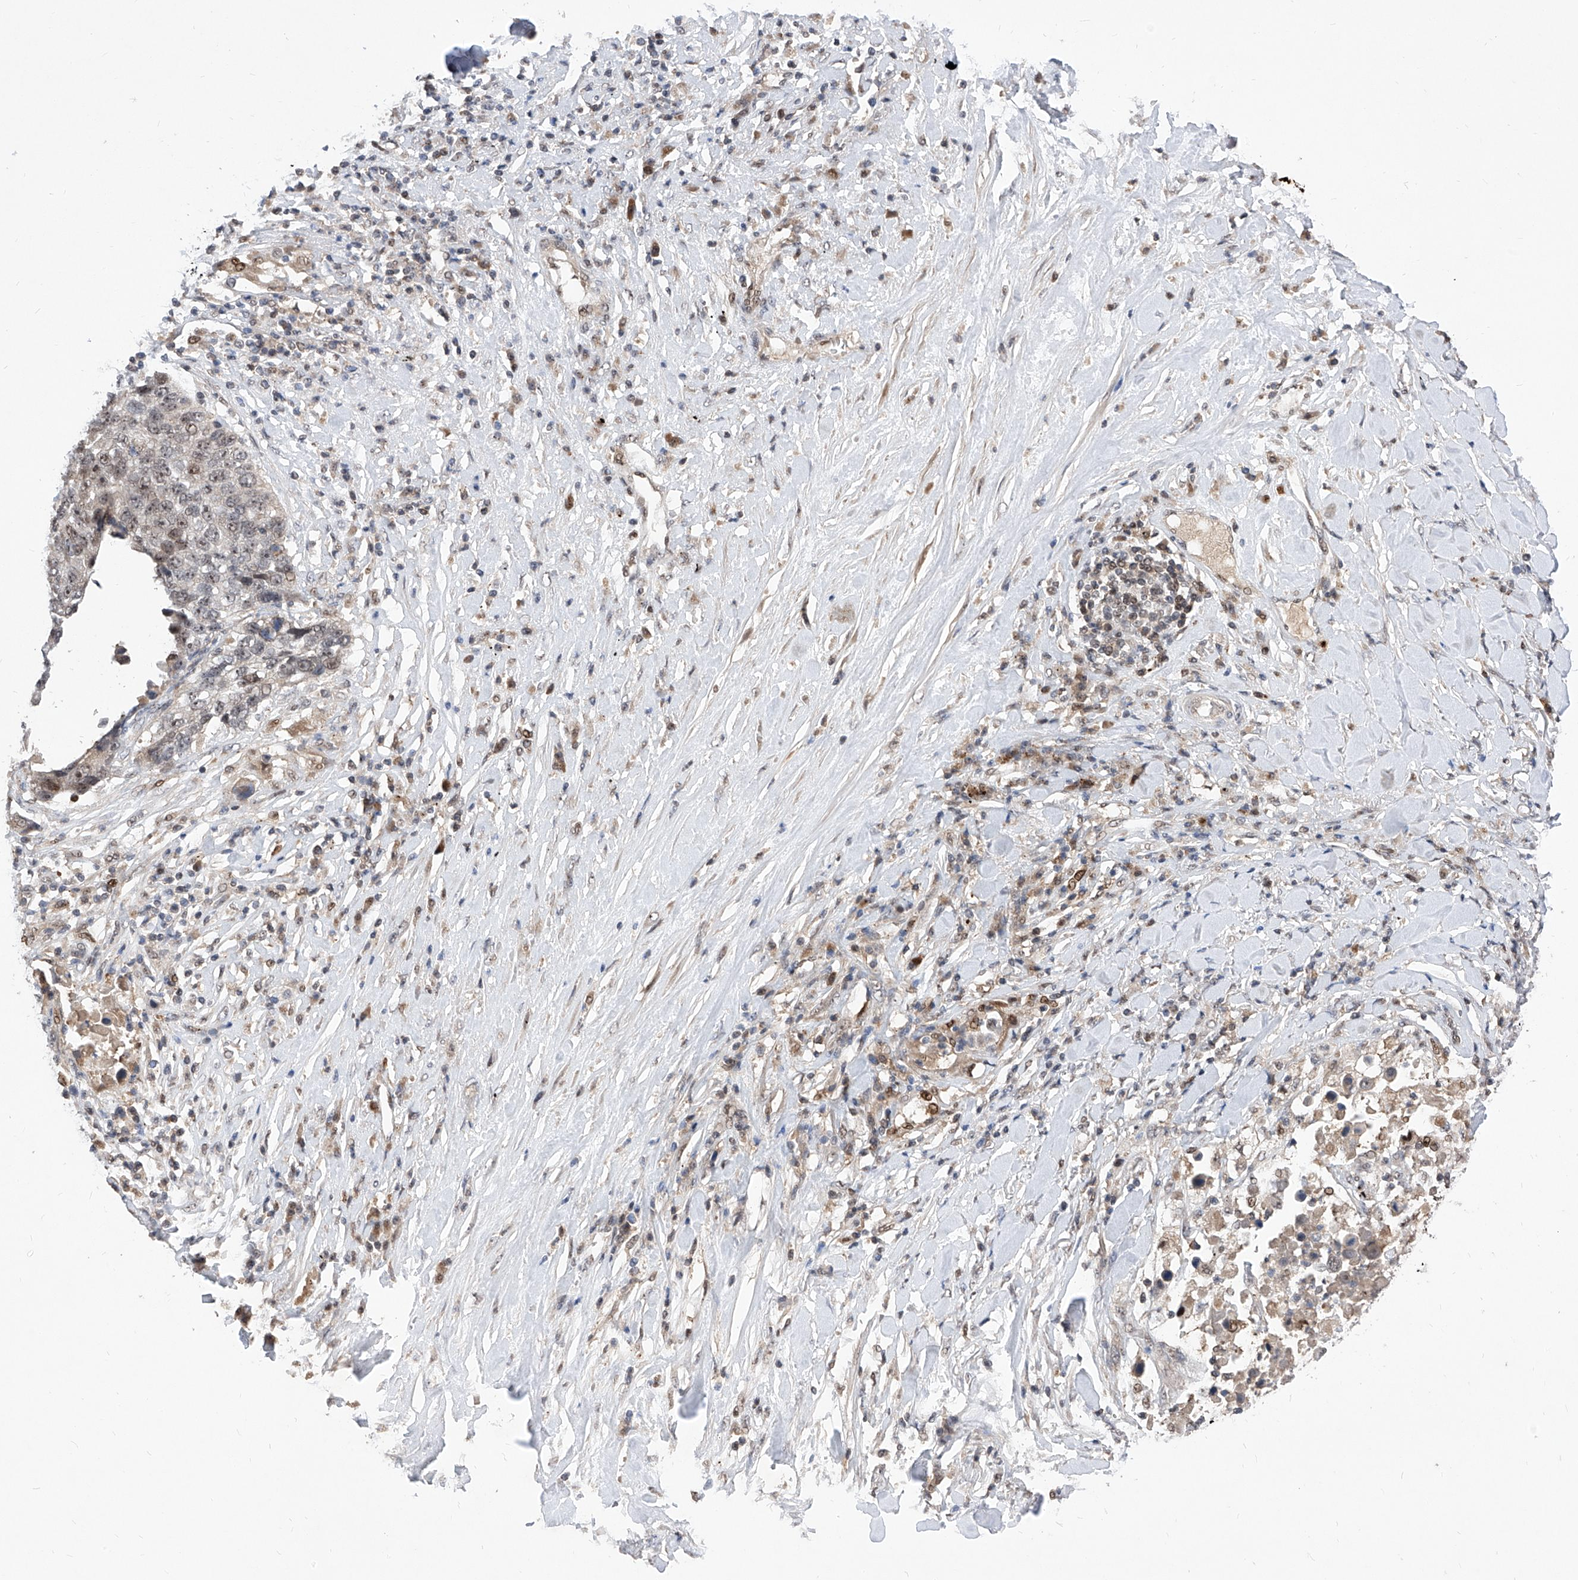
{"staining": {"intensity": "weak", "quantity": "25%-75%", "location": "nuclear"}, "tissue": "lung cancer", "cell_type": "Tumor cells", "image_type": "cancer", "snomed": [{"axis": "morphology", "description": "Squamous cell carcinoma, NOS"}, {"axis": "topography", "description": "Lung"}], "caption": "Tumor cells display weak nuclear staining in approximately 25%-75% of cells in lung cancer (squamous cell carcinoma).", "gene": "LGR4", "patient": {"sex": "male", "age": 66}}